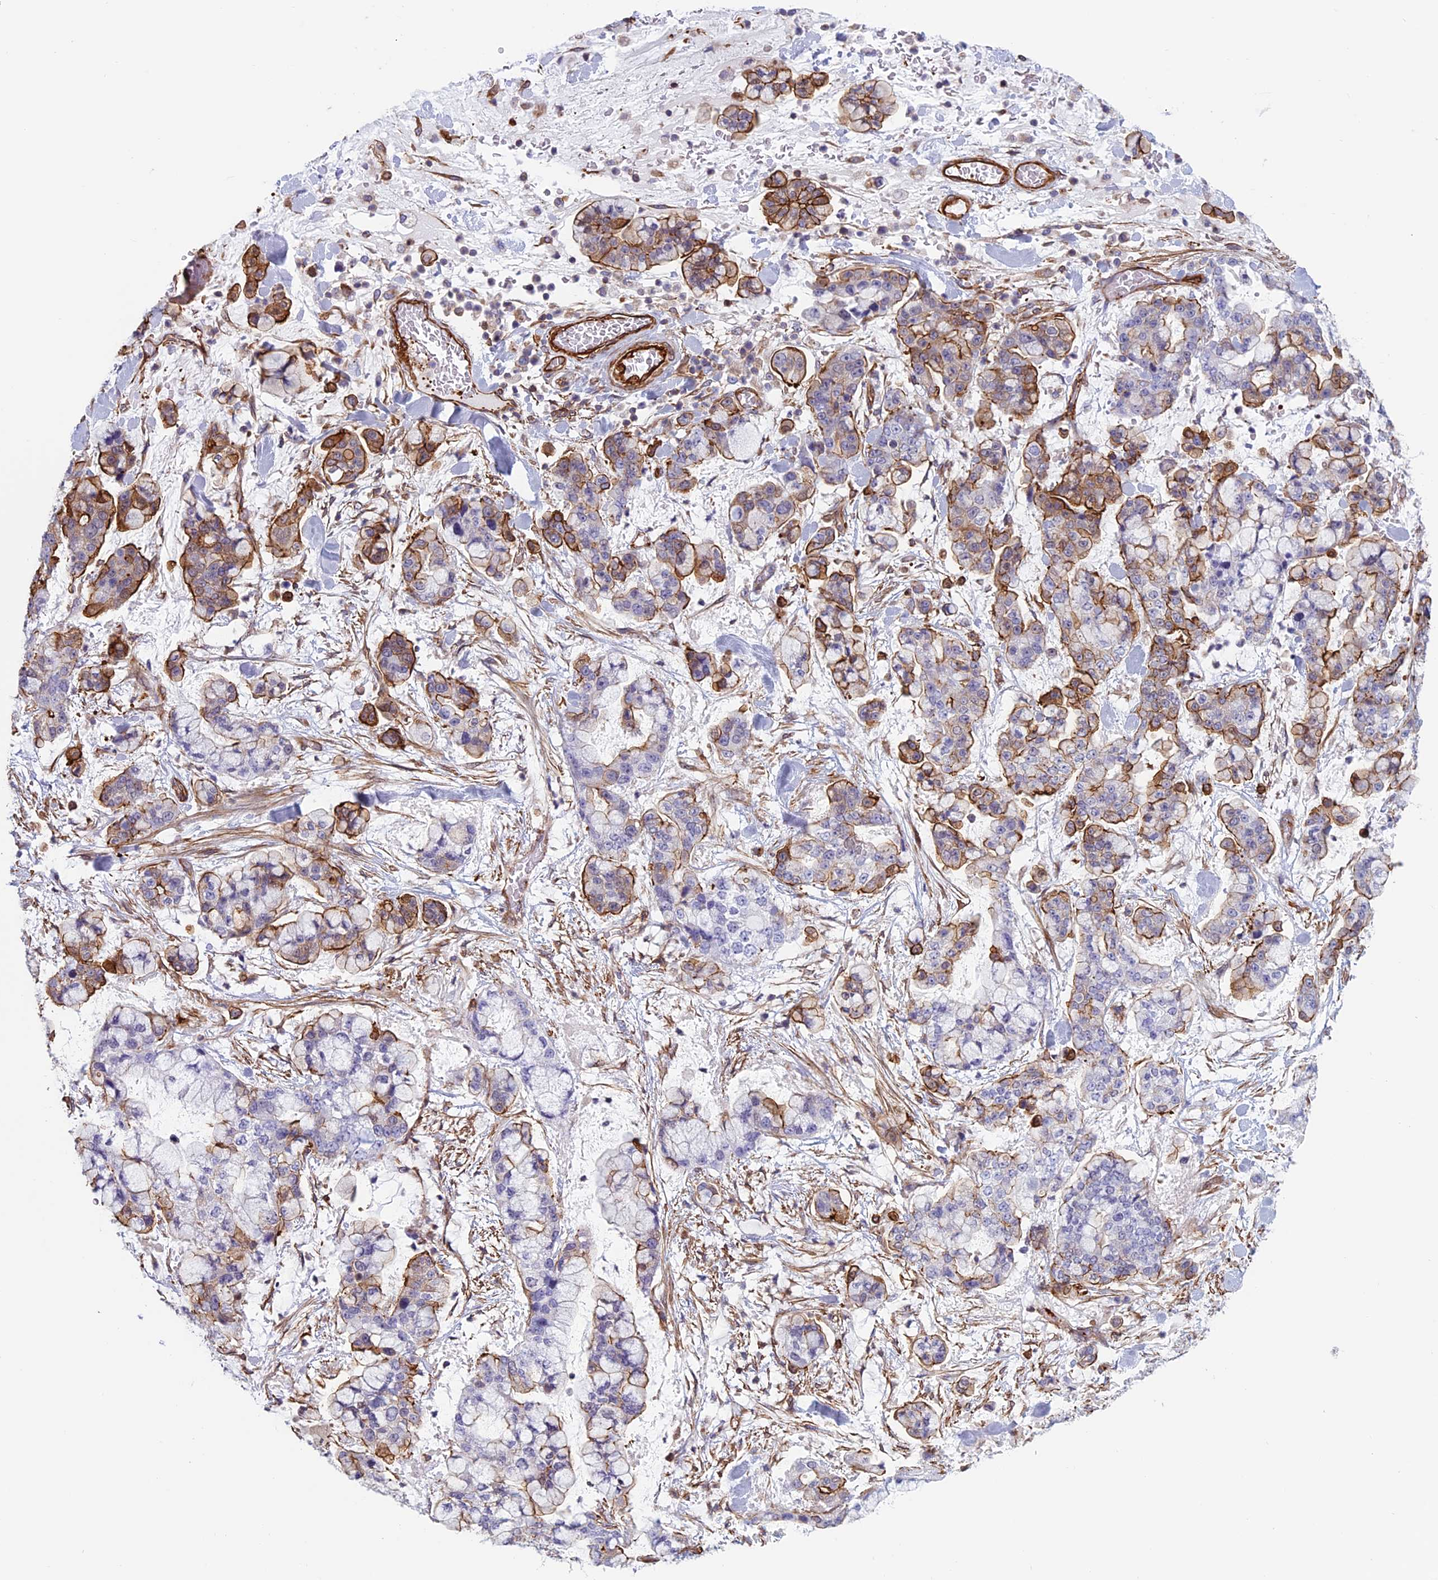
{"staining": {"intensity": "strong", "quantity": "25%-75%", "location": "cytoplasmic/membranous"}, "tissue": "stomach cancer", "cell_type": "Tumor cells", "image_type": "cancer", "snomed": [{"axis": "morphology", "description": "Normal tissue, NOS"}, {"axis": "morphology", "description": "Adenocarcinoma, NOS"}, {"axis": "topography", "description": "Stomach, upper"}, {"axis": "topography", "description": "Stomach"}], "caption": "High-magnification brightfield microscopy of stomach cancer (adenocarcinoma) stained with DAB (brown) and counterstained with hematoxylin (blue). tumor cells exhibit strong cytoplasmic/membranous positivity is appreciated in approximately25%-75% of cells.", "gene": "ANGPTL2", "patient": {"sex": "male", "age": 76}}